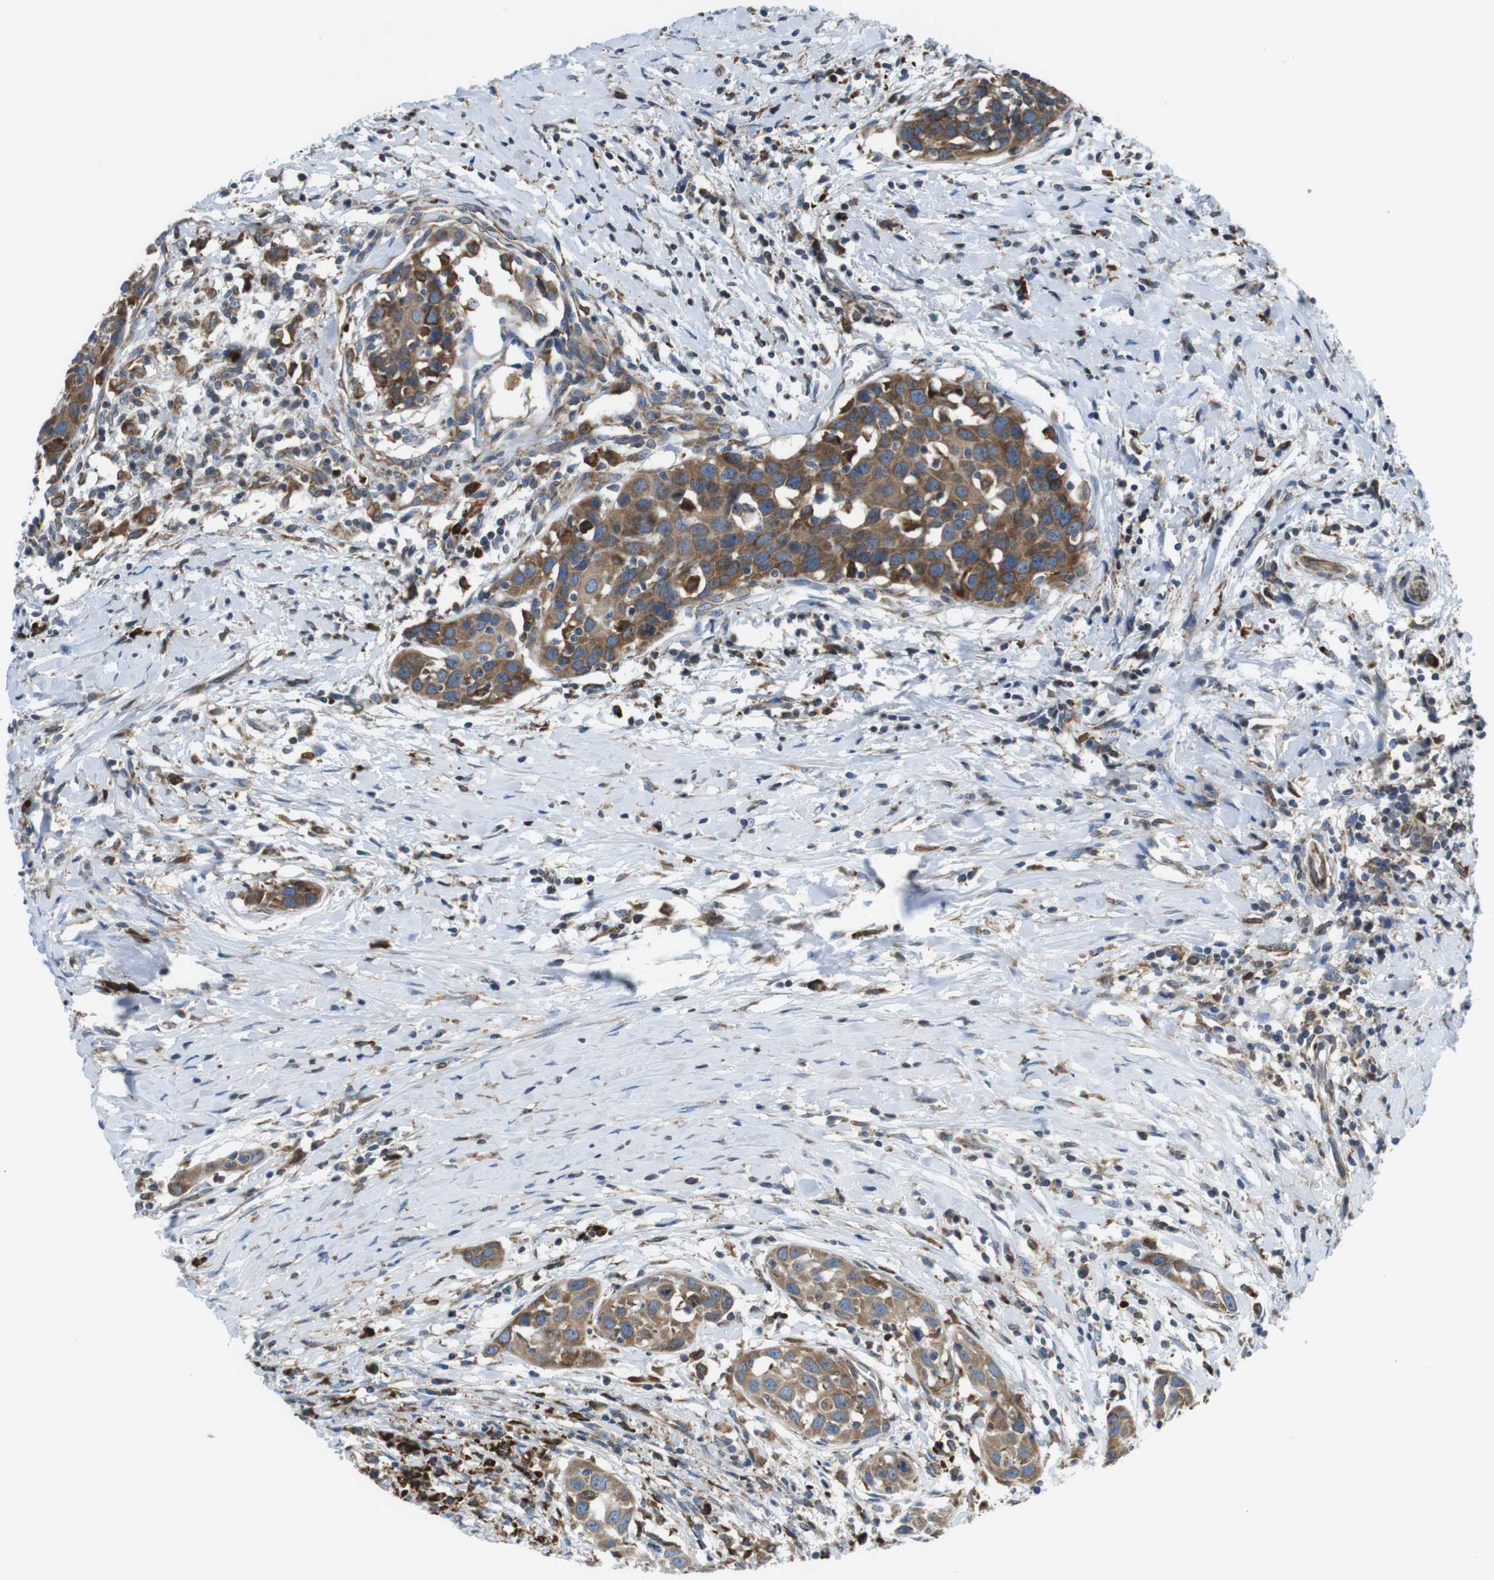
{"staining": {"intensity": "moderate", "quantity": ">75%", "location": "cytoplasmic/membranous"}, "tissue": "head and neck cancer", "cell_type": "Tumor cells", "image_type": "cancer", "snomed": [{"axis": "morphology", "description": "Squamous cell carcinoma, NOS"}, {"axis": "topography", "description": "Oral tissue"}, {"axis": "topography", "description": "Head-Neck"}], "caption": "A medium amount of moderate cytoplasmic/membranous expression is identified in approximately >75% of tumor cells in head and neck squamous cell carcinoma tissue.", "gene": "UGGT1", "patient": {"sex": "female", "age": 50}}